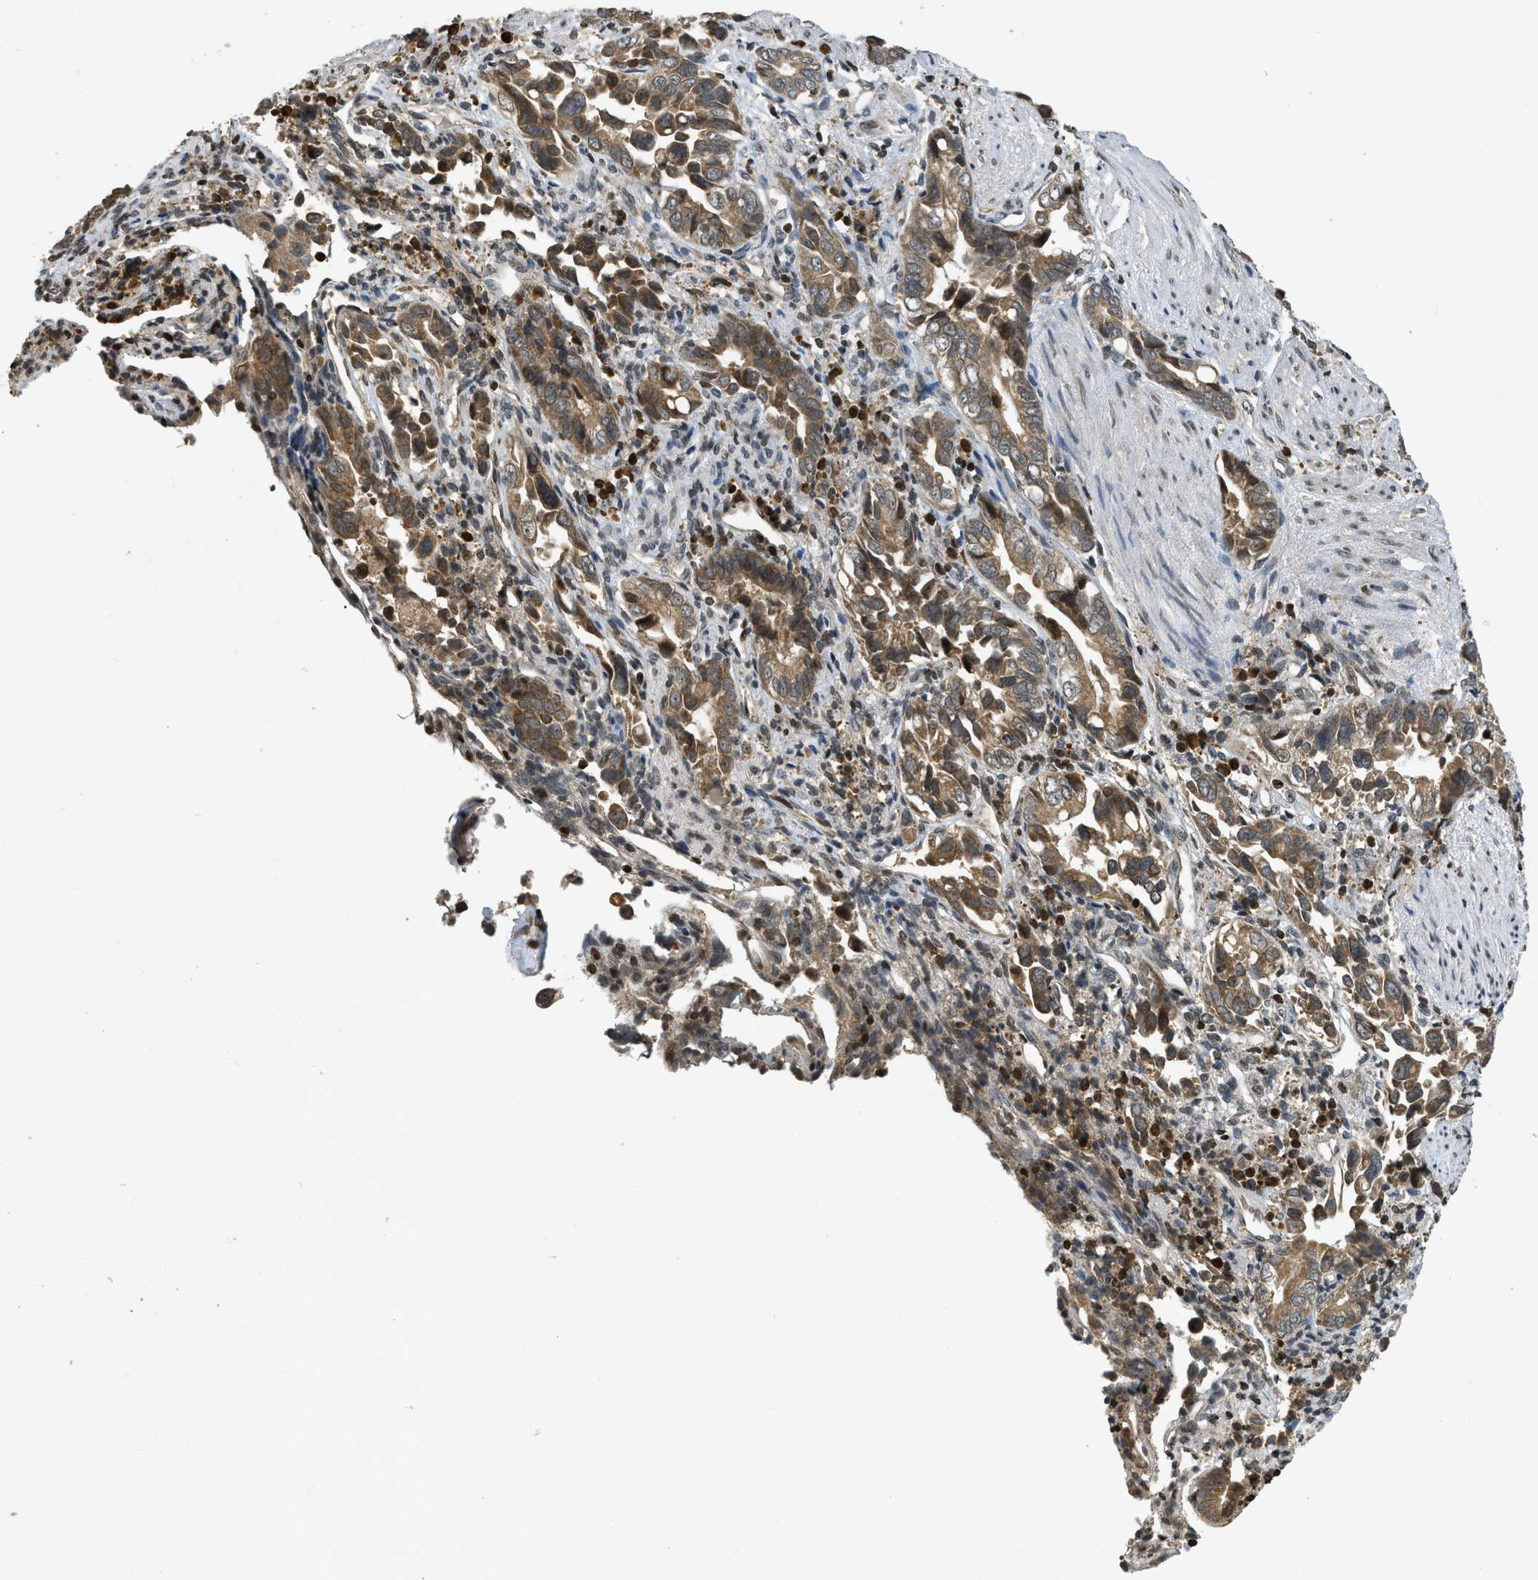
{"staining": {"intensity": "moderate", "quantity": ">75%", "location": "cytoplasmic/membranous"}, "tissue": "liver cancer", "cell_type": "Tumor cells", "image_type": "cancer", "snomed": [{"axis": "morphology", "description": "Cholangiocarcinoma"}, {"axis": "topography", "description": "Liver"}], "caption": "A medium amount of moderate cytoplasmic/membranous staining is identified in about >75% of tumor cells in cholangiocarcinoma (liver) tissue.", "gene": "SIAH1", "patient": {"sex": "female", "age": 79}}